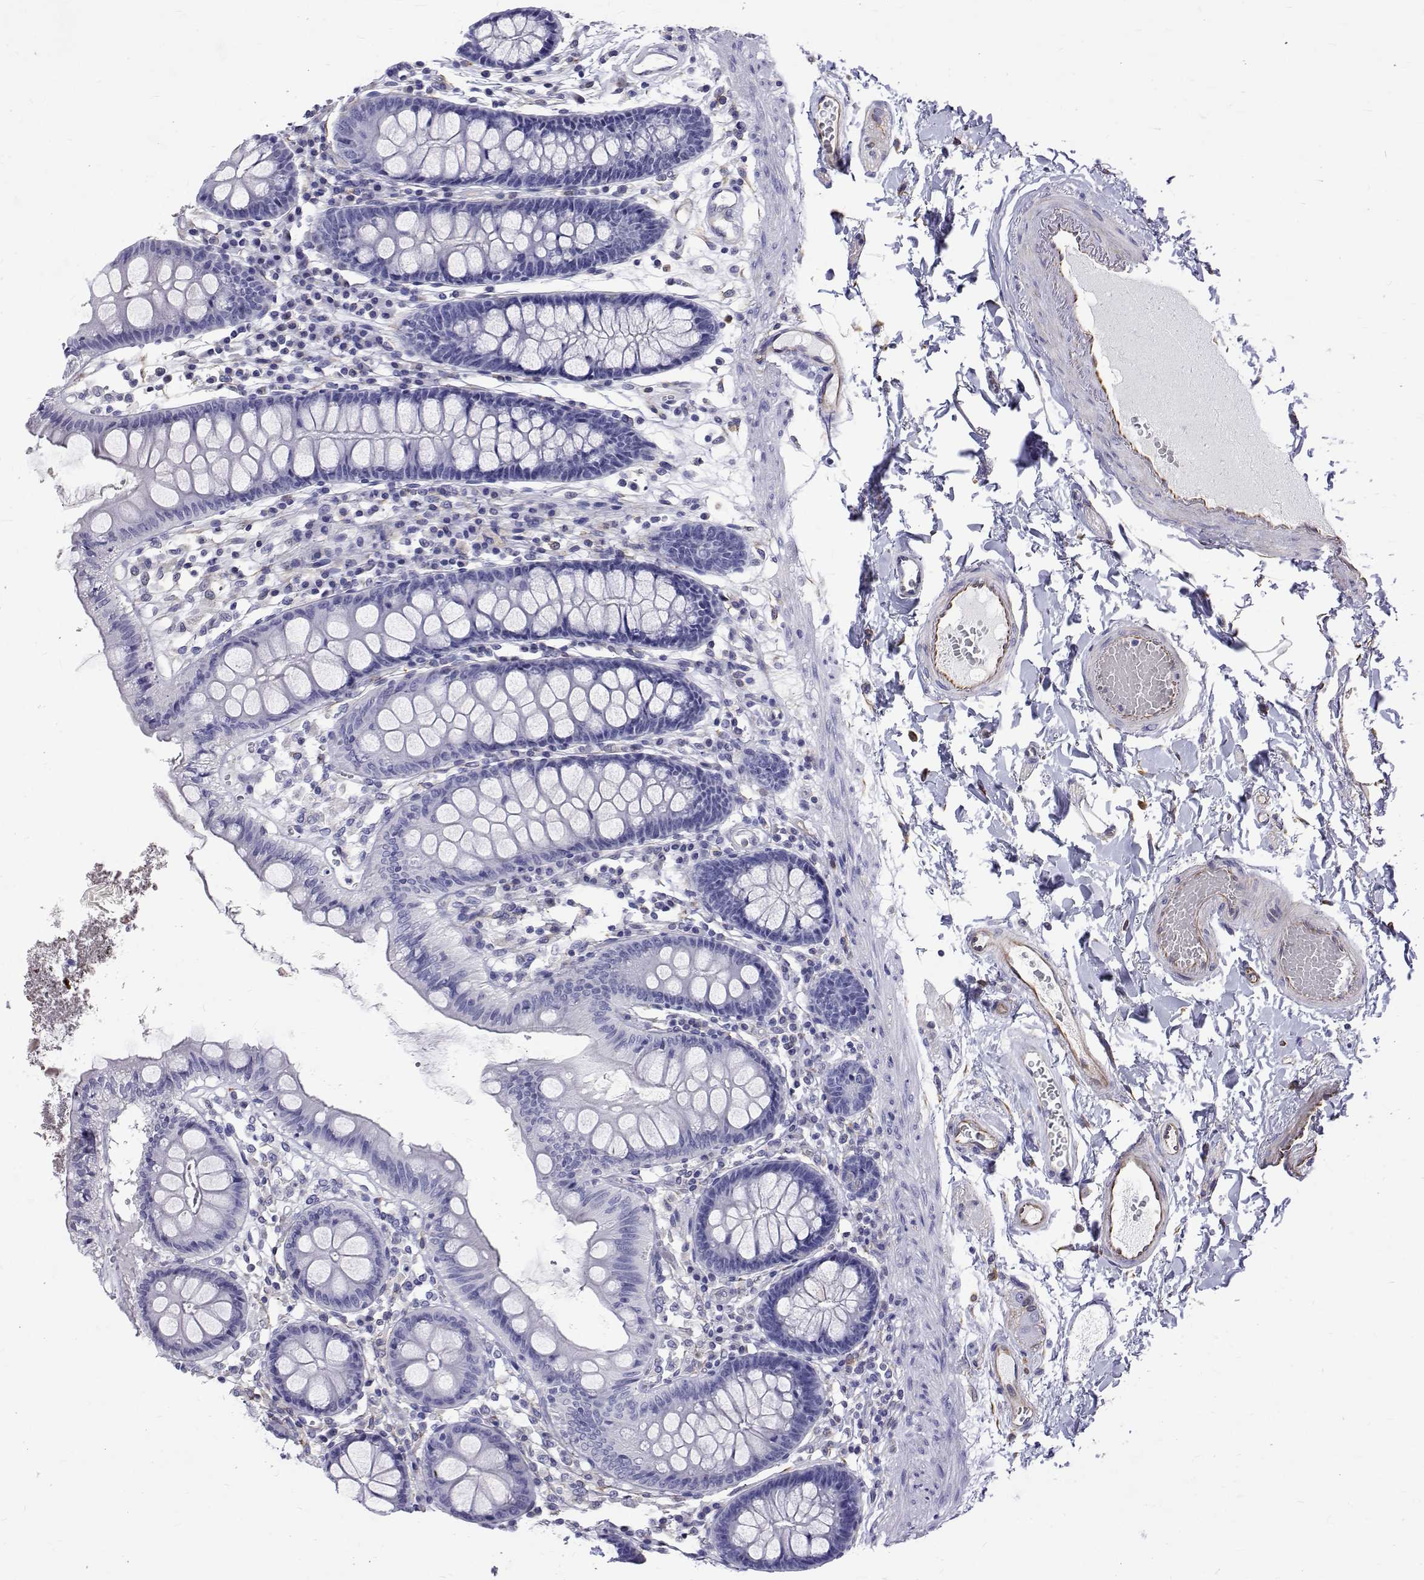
{"staining": {"intensity": "moderate", "quantity": "25%-75%", "location": "cytoplasmic/membranous"}, "tissue": "colon", "cell_type": "Endothelial cells", "image_type": "normal", "snomed": [{"axis": "morphology", "description": "Normal tissue, NOS"}, {"axis": "topography", "description": "Colon"}], "caption": "About 25%-75% of endothelial cells in unremarkable colon show moderate cytoplasmic/membranous protein staining as visualized by brown immunohistochemical staining.", "gene": "OPRPN", "patient": {"sex": "male", "age": 84}}